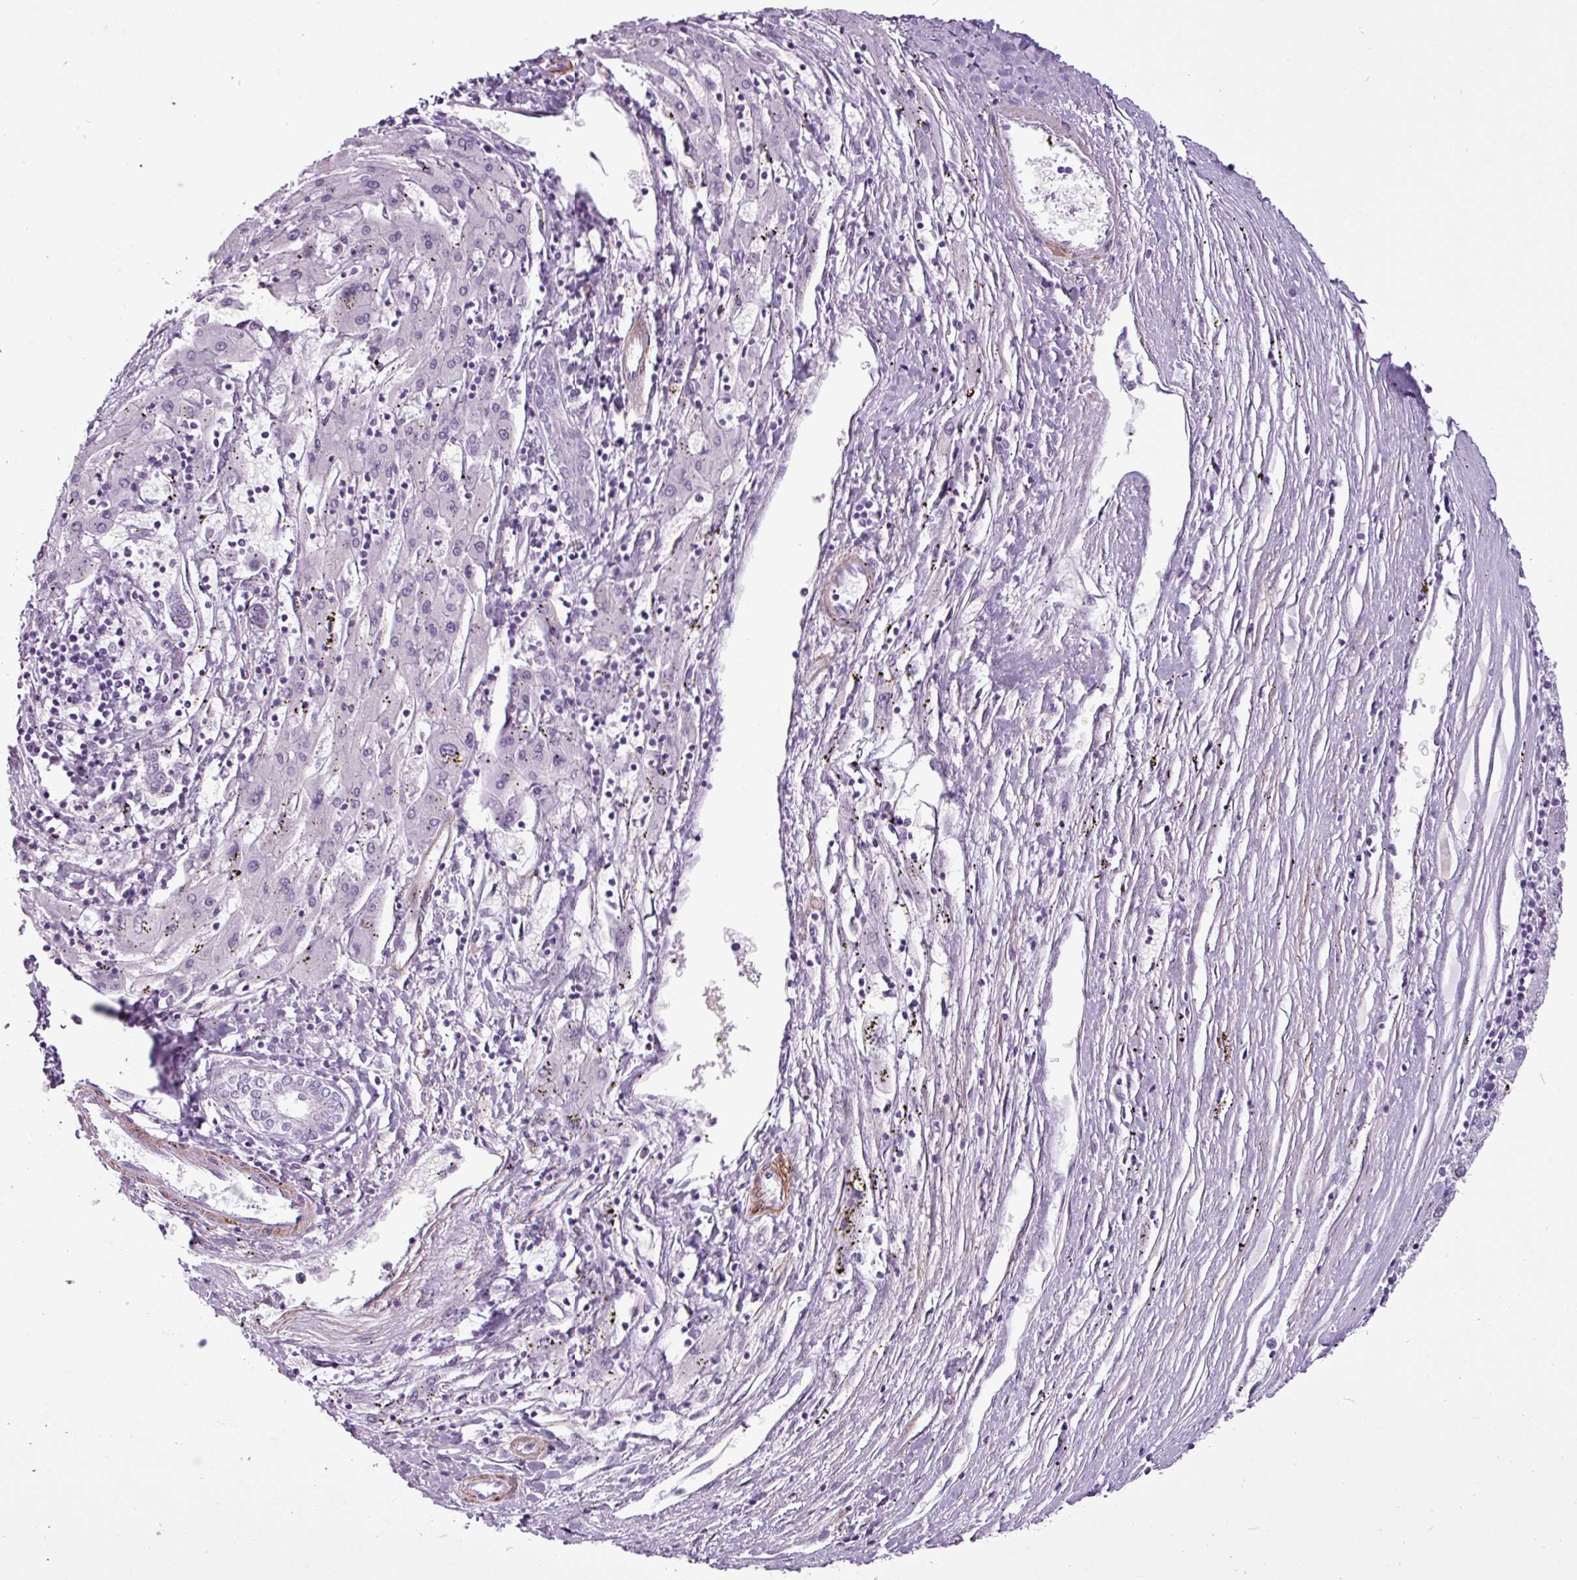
{"staining": {"intensity": "negative", "quantity": "none", "location": "none"}, "tissue": "liver cancer", "cell_type": "Tumor cells", "image_type": "cancer", "snomed": [{"axis": "morphology", "description": "Carcinoma, Hepatocellular, NOS"}, {"axis": "topography", "description": "Liver"}], "caption": "A photomicrograph of human liver cancer is negative for staining in tumor cells.", "gene": "ATP10A", "patient": {"sex": "male", "age": 72}}